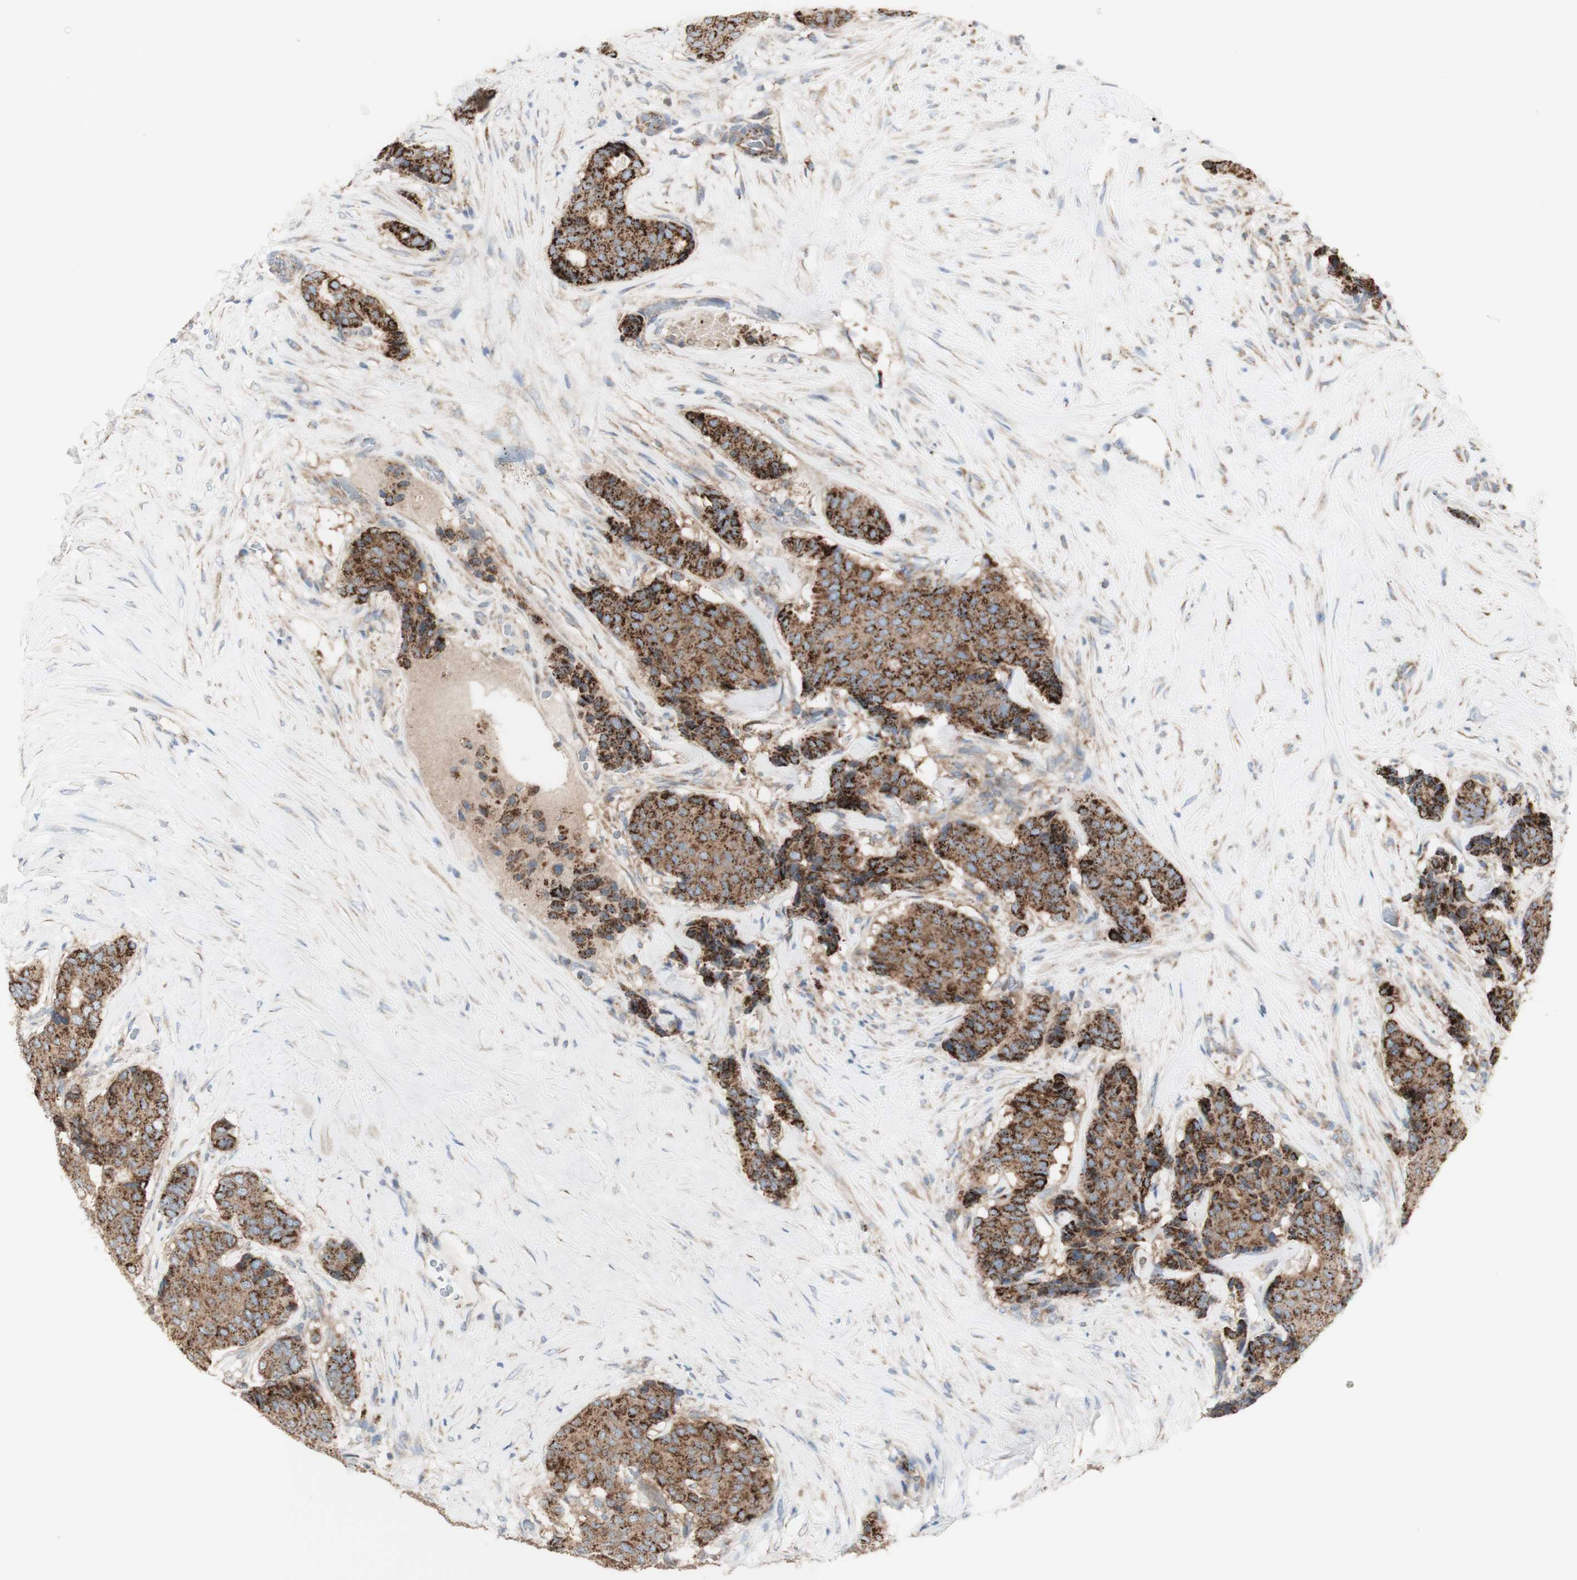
{"staining": {"intensity": "strong", "quantity": "25%-75%", "location": "cytoplasmic/membranous"}, "tissue": "breast cancer", "cell_type": "Tumor cells", "image_type": "cancer", "snomed": [{"axis": "morphology", "description": "Duct carcinoma"}, {"axis": "topography", "description": "Breast"}], "caption": "Immunohistochemical staining of human breast cancer demonstrates high levels of strong cytoplasmic/membranous protein staining in about 25%-75% of tumor cells.", "gene": "C3orf52", "patient": {"sex": "female", "age": 75}}